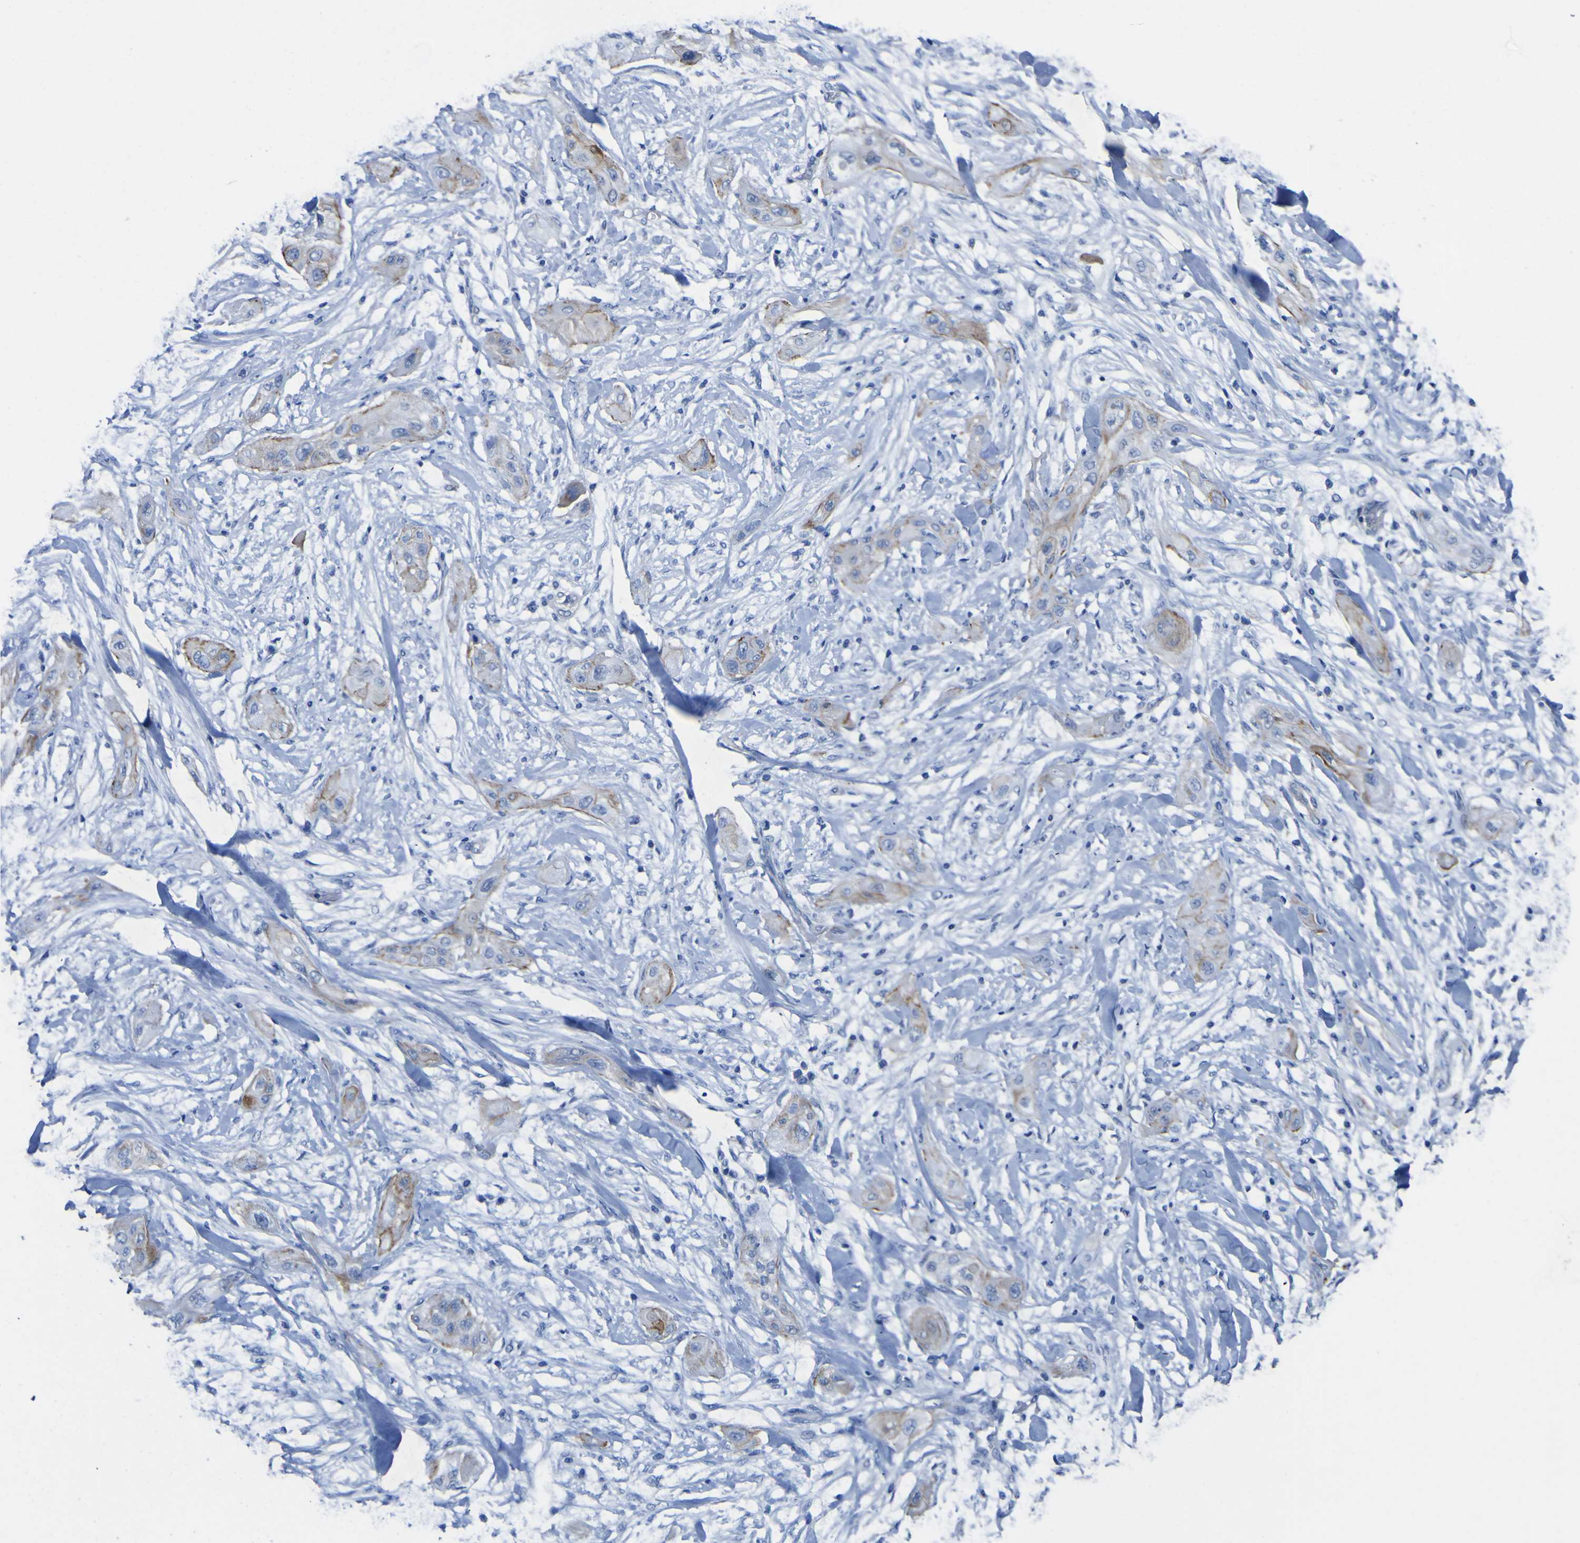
{"staining": {"intensity": "weak", "quantity": "25%-75%", "location": "cytoplasmic/membranous"}, "tissue": "lung cancer", "cell_type": "Tumor cells", "image_type": "cancer", "snomed": [{"axis": "morphology", "description": "Squamous cell carcinoma, NOS"}, {"axis": "topography", "description": "Lung"}], "caption": "Immunohistochemical staining of human lung cancer shows weak cytoplasmic/membranous protein staining in approximately 25%-75% of tumor cells. (brown staining indicates protein expression, while blue staining denotes nuclei).", "gene": "AGO4", "patient": {"sex": "female", "age": 47}}